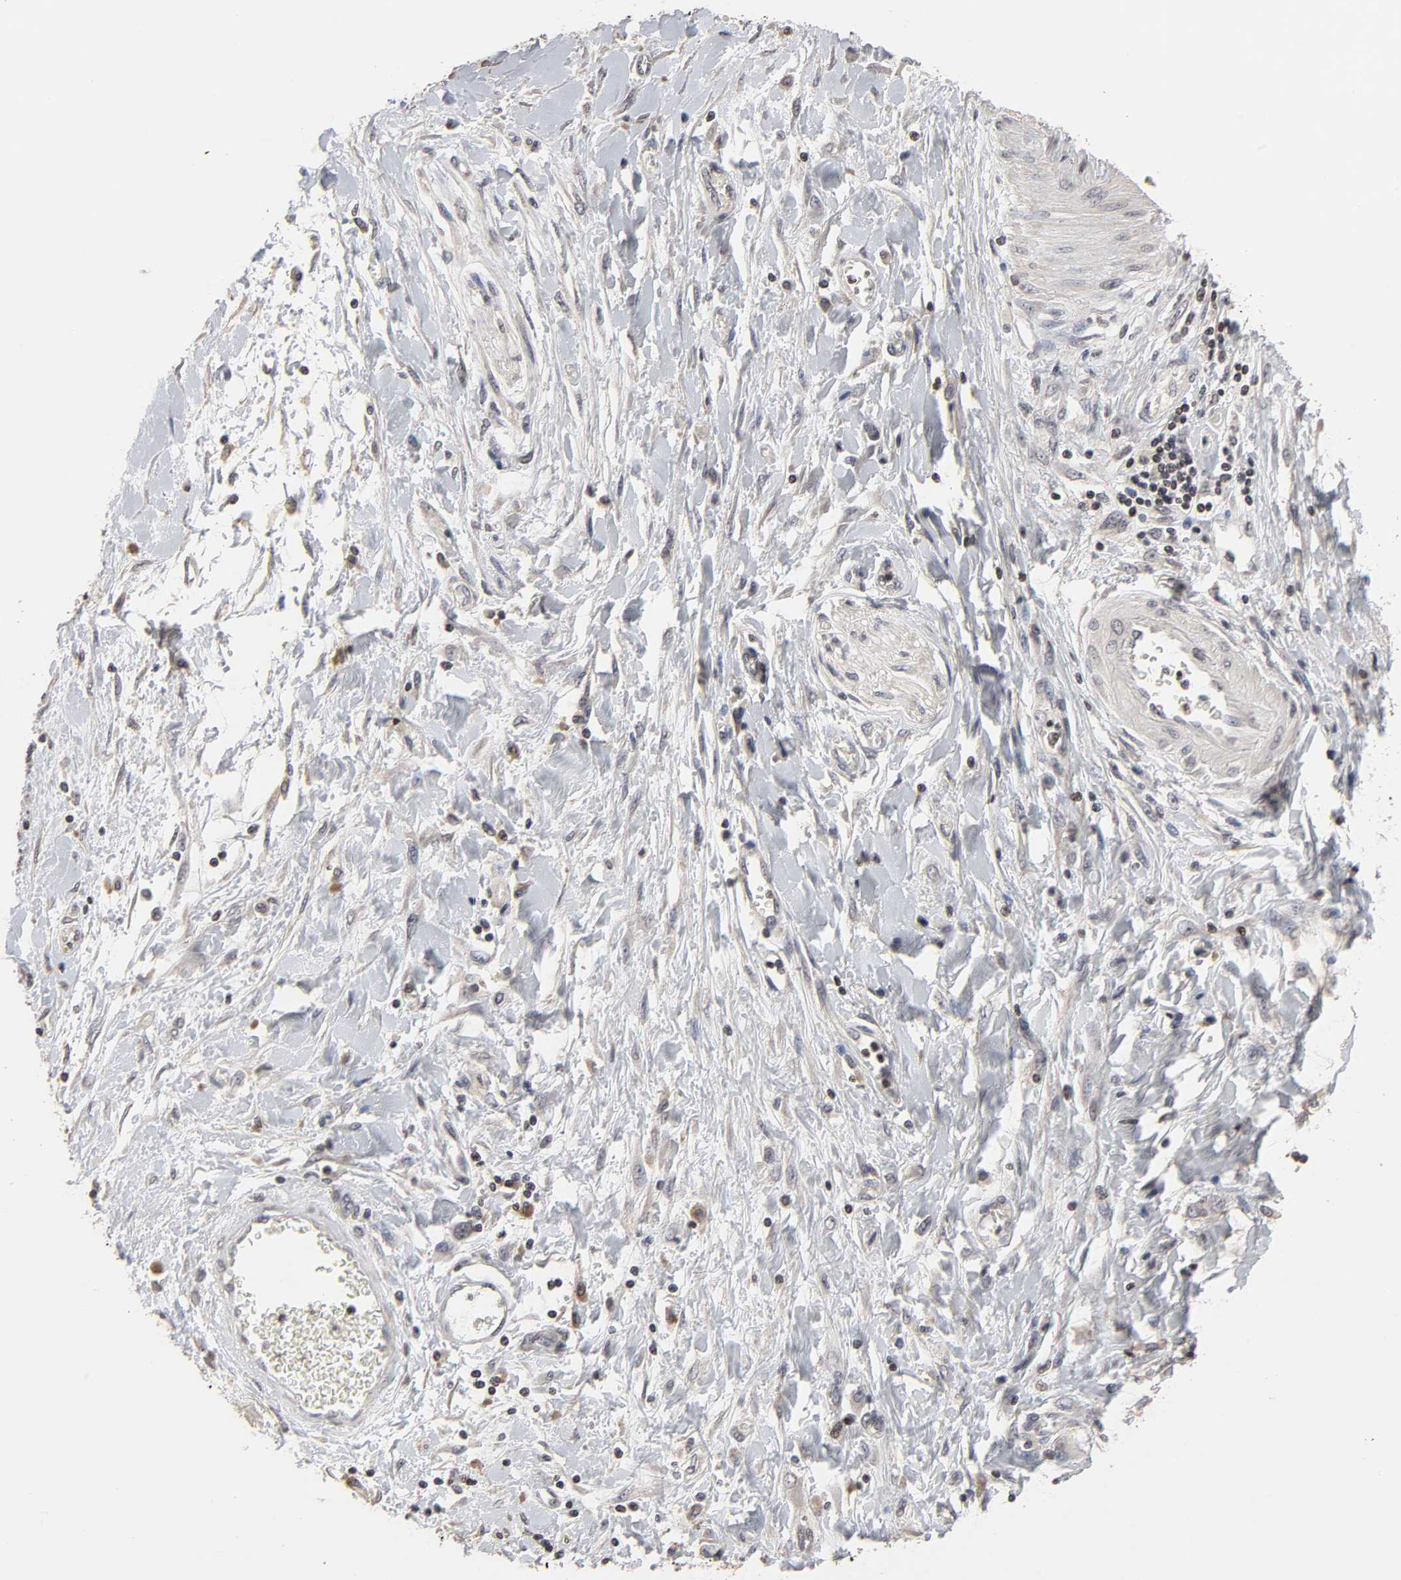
{"staining": {"intensity": "negative", "quantity": "none", "location": "none"}, "tissue": "pancreatic cancer", "cell_type": "Tumor cells", "image_type": "cancer", "snomed": [{"axis": "morphology", "description": "Adenocarcinoma, NOS"}, {"axis": "topography", "description": "Pancreas"}], "caption": "IHC image of neoplastic tissue: adenocarcinoma (pancreatic) stained with DAB (3,3'-diaminobenzidine) reveals no significant protein staining in tumor cells.", "gene": "ZNF473", "patient": {"sex": "female", "age": 70}}